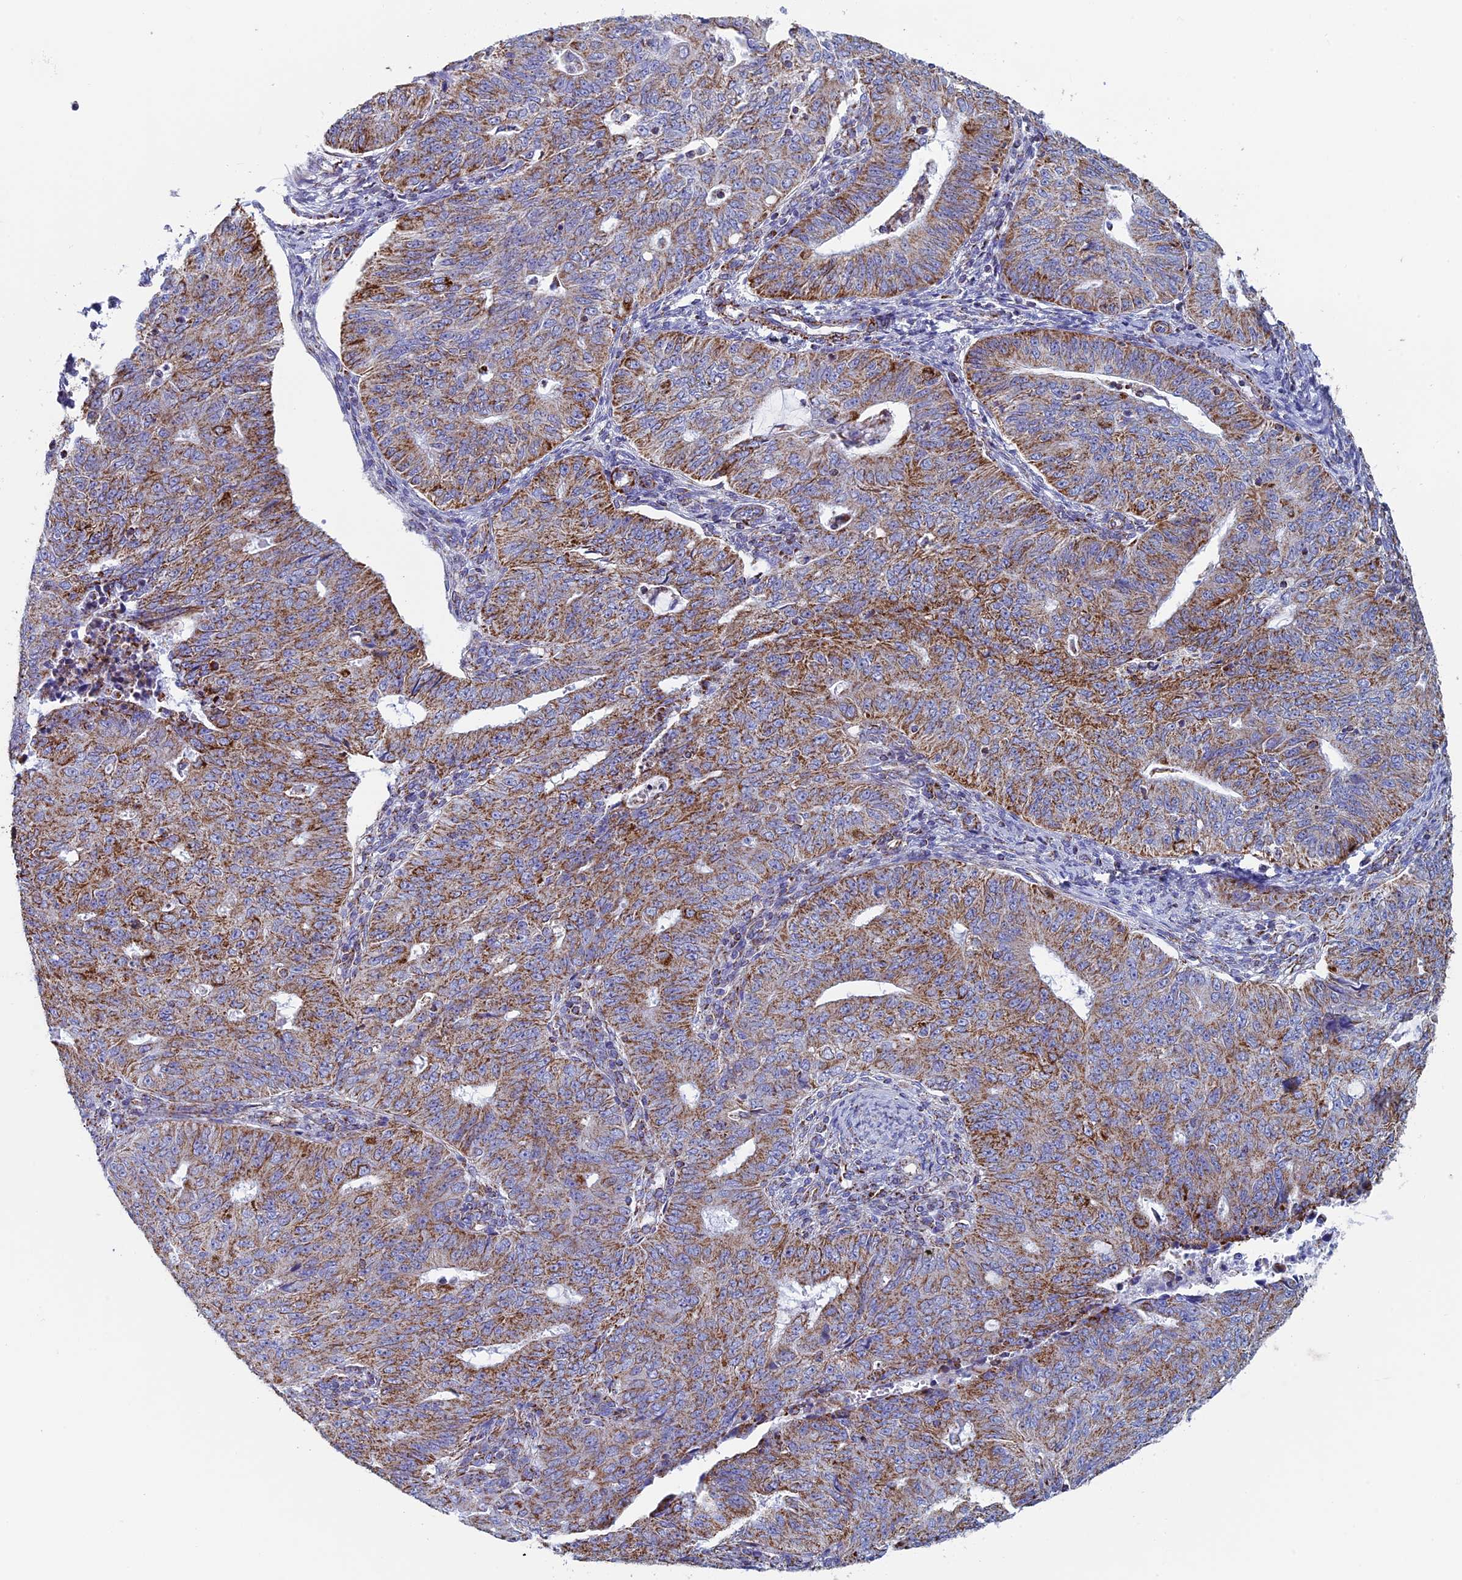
{"staining": {"intensity": "moderate", "quantity": ">75%", "location": "cytoplasmic/membranous"}, "tissue": "endometrial cancer", "cell_type": "Tumor cells", "image_type": "cancer", "snomed": [{"axis": "morphology", "description": "Adenocarcinoma, NOS"}, {"axis": "topography", "description": "Endometrium"}], "caption": "Human adenocarcinoma (endometrial) stained with a protein marker displays moderate staining in tumor cells.", "gene": "UQCRFS1", "patient": {"sex": "female", "age": 32}}